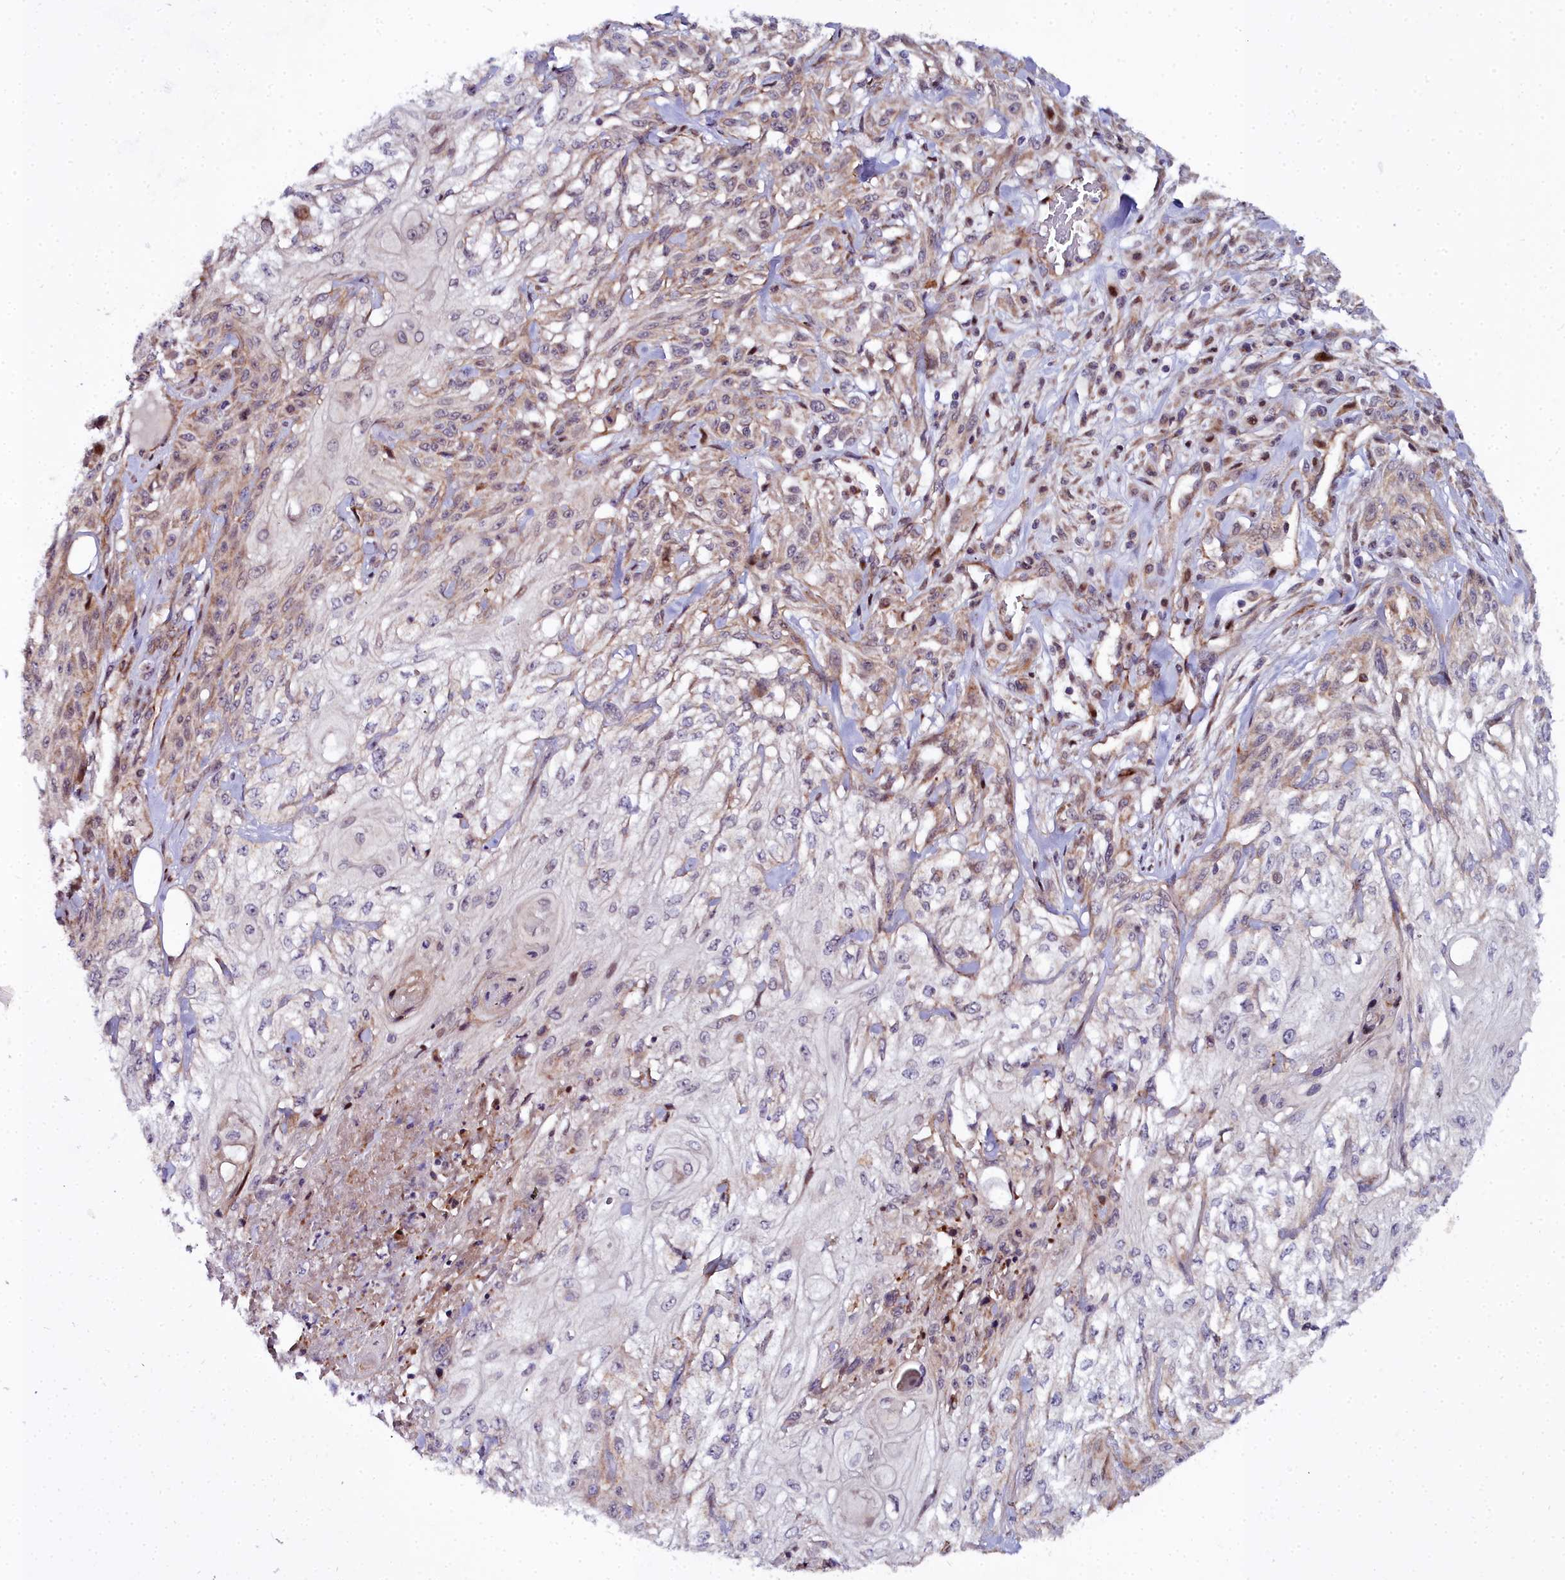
{"staining": {"intensity": "weak", "quantity": "25%-75%", "location": "cytoplasmic/membranous"}, "tissue": "skin cancer", "cell_type": "Tumor cells", "image_type": "cancer", "snomed": [{"axis": "morphology", "description": "Squamous cell carcinoma, NOS"}, {"axis": "morphology", "description": "Squamous cell carcinoma, metastatic, NOS"}, {"axis": "topography", "description": "Skin"}, {"axis": "topography", "description": "Lymph node"}], "caption": "Skin cancer (metastatic squamous cell carcinoma) was stained to show a protein in brown. There is low levels of weak cytoplasmic/membranous expression in approximately 25%-75% of tumor cells.", "gene": "MRPS11", "patient": {"sex": "male", "age": 75}}